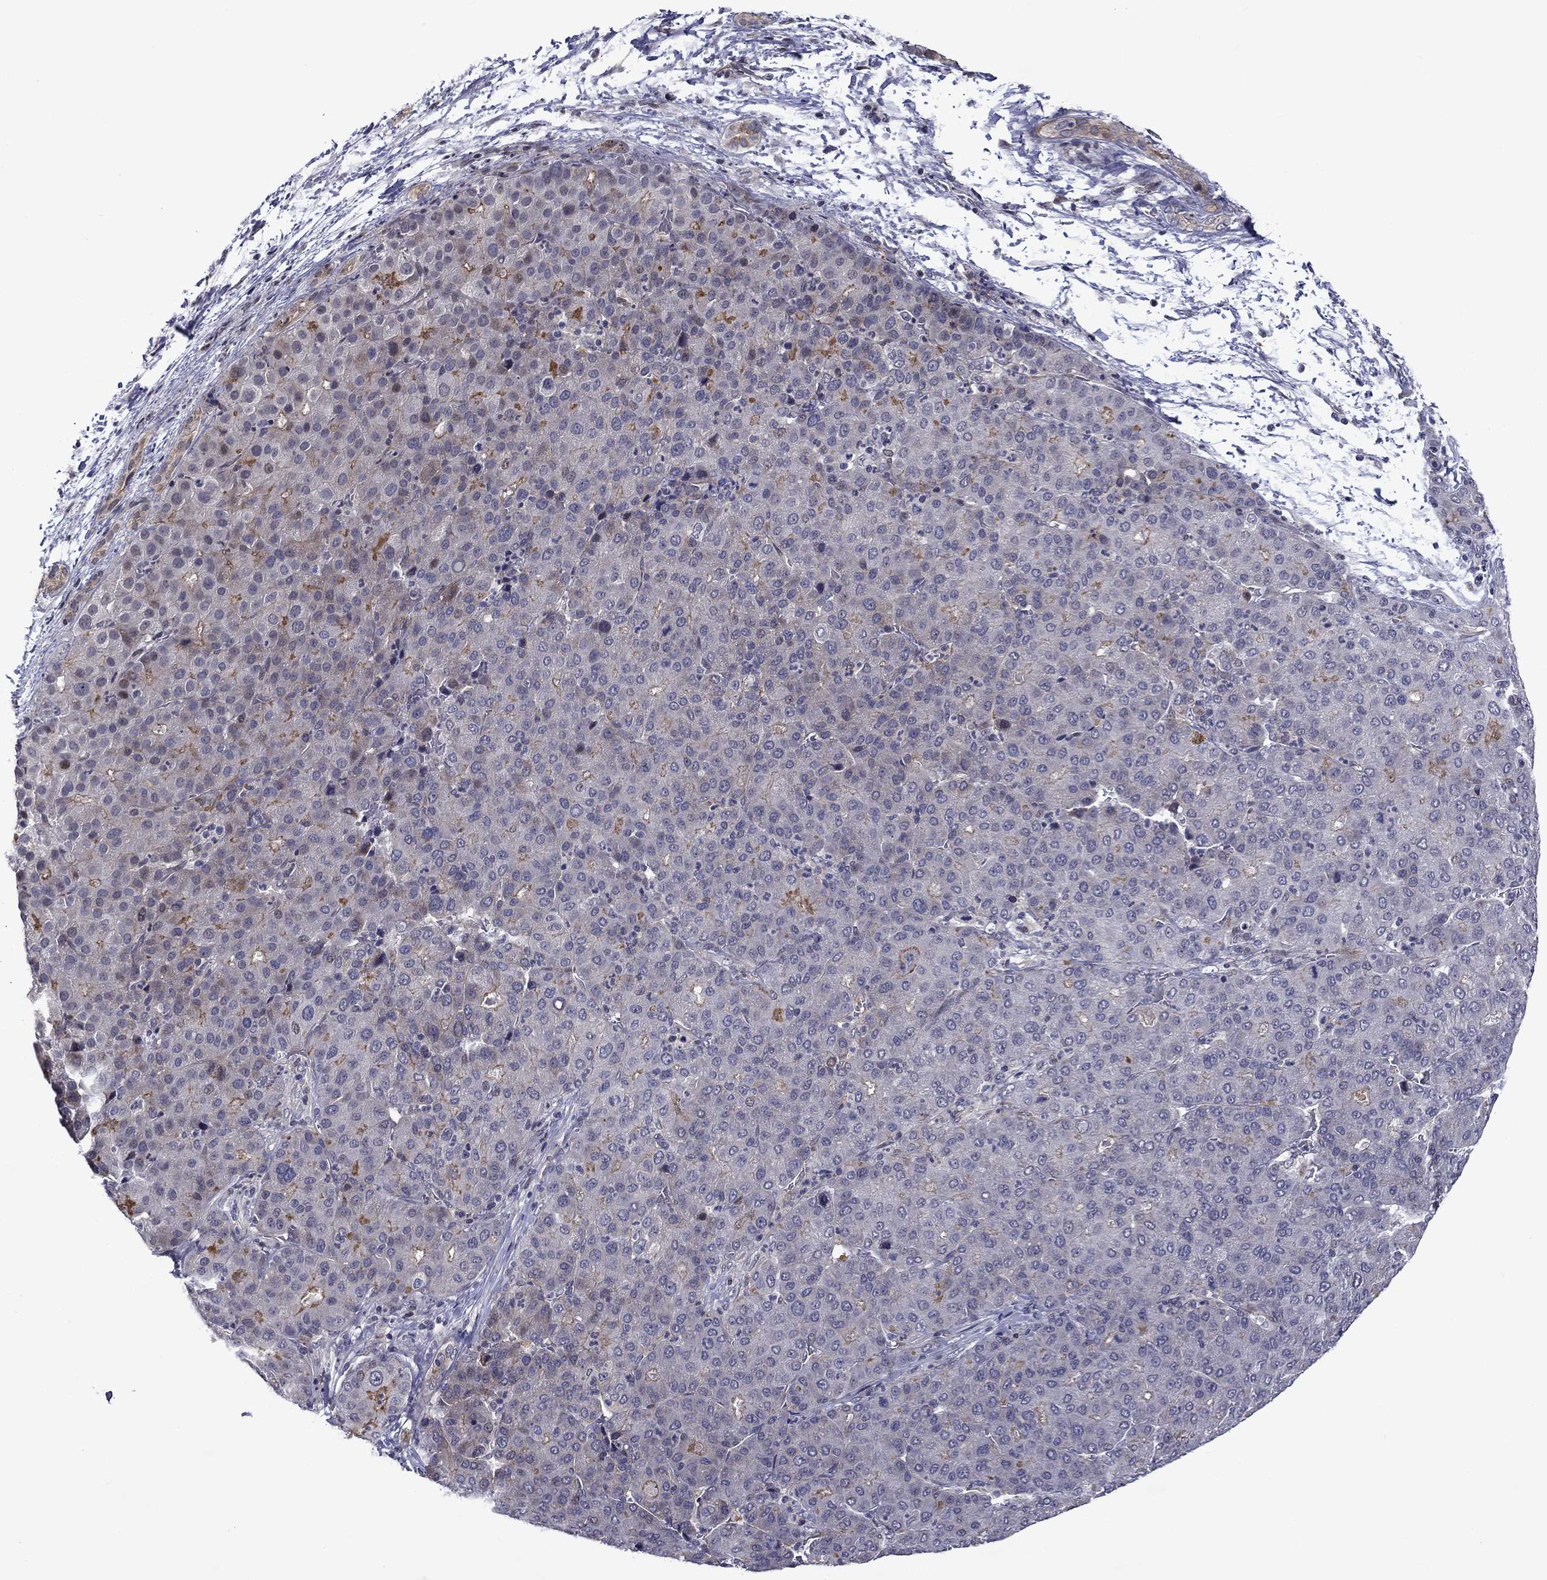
{"staining": {"intensity": "negative", "quantity": "none", "location": "none"}, "tissue": "liver cancer", "cell_type": "Tumor cells", "image_type": "cancer", "snomed": [{"axis": "morphology", "description": "Carcinoma, Hepatocellular, NOS"}, {"axis": "topography", "description": "Liver"}], "caption": "Immunohistochemistry micrograph of hepatocellular carcinoma (liver) stained for a protein (brown), which reveals no positivity in tumor cells.", "gene": "B3GAT1", "patient": {"sex": "male", "age": 65}}